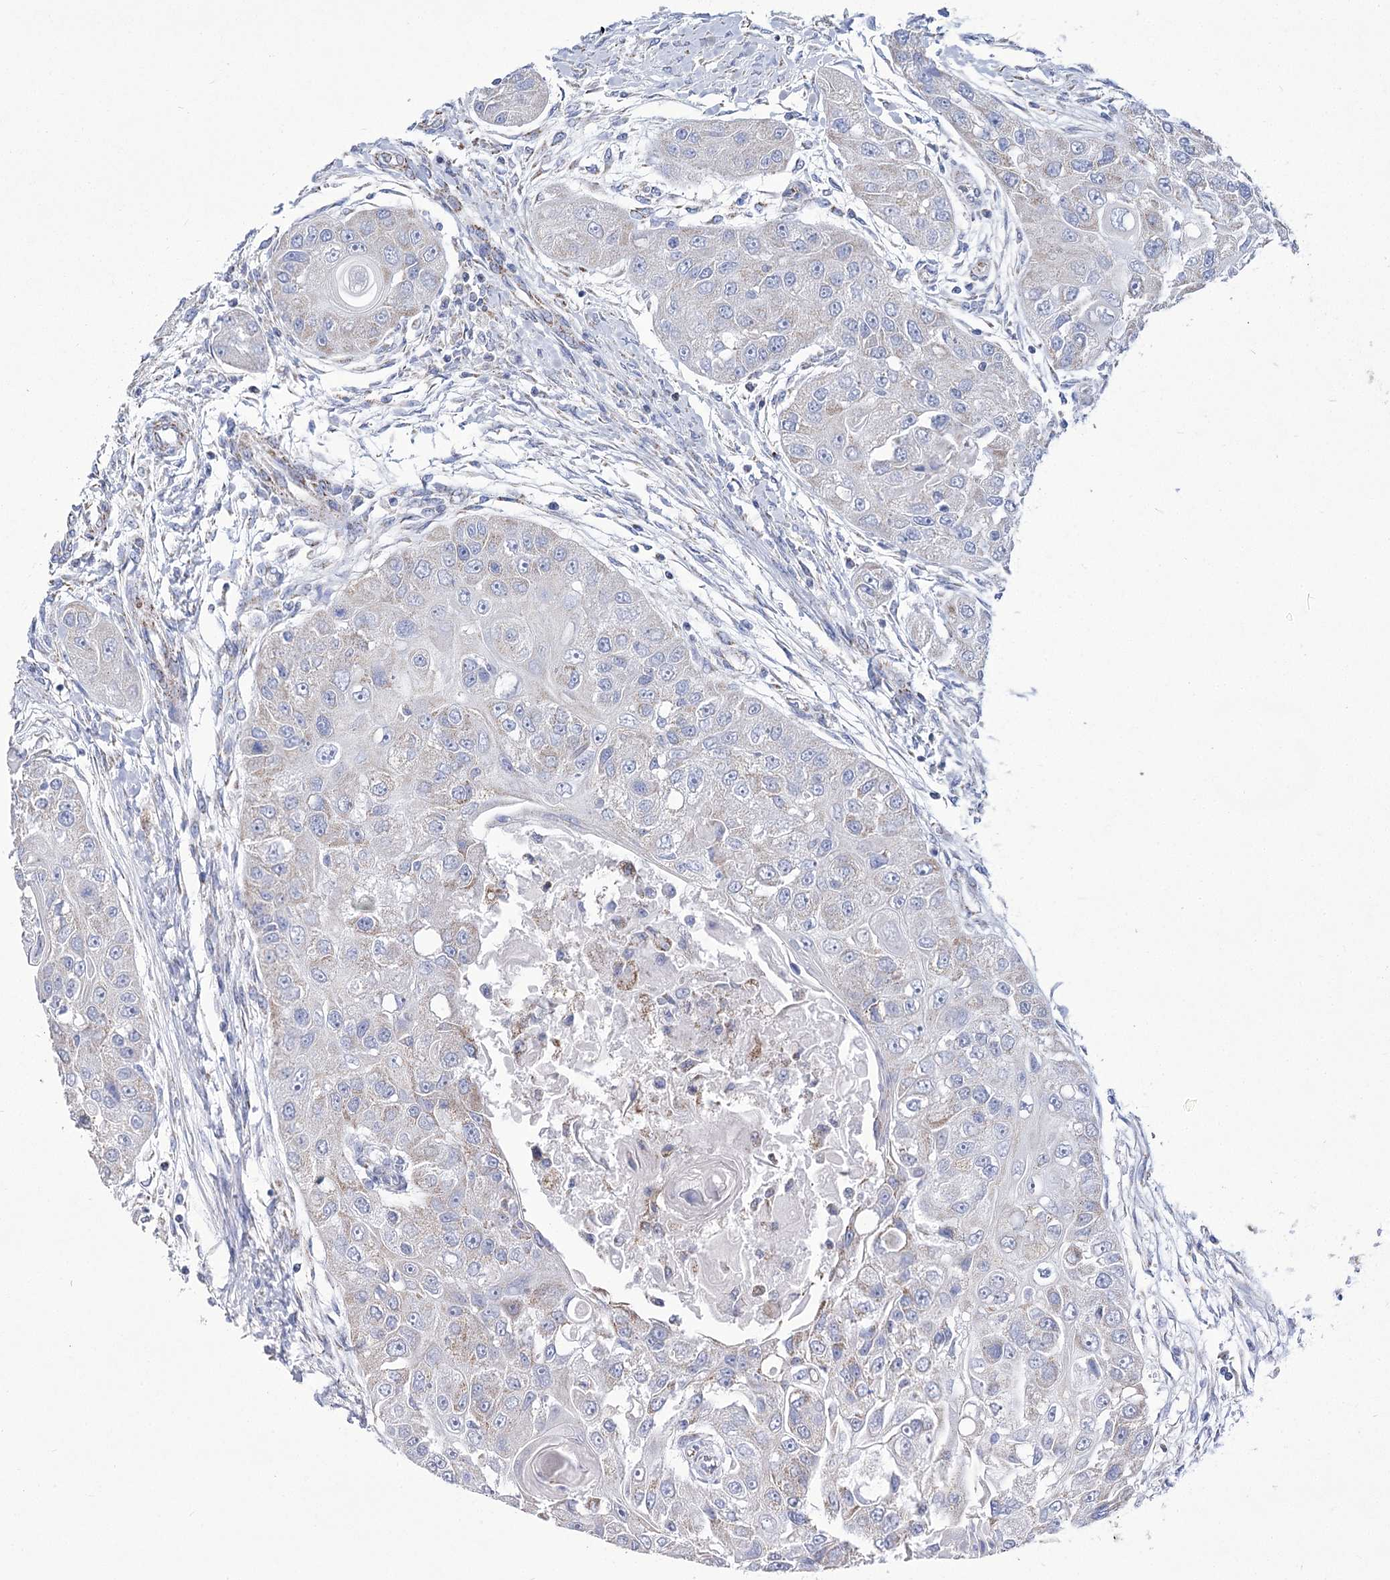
{"staining": {"intensity": "weak", "quantity": "<25%", "location": "cytoplasmic/membranous"}, "tissue": "head and neck cancer", "cell_type": "Tumor cells", "image_type": "cancer", "snomed": [{"axis": "morphology", "description": "Normal tissue, NOS"}, {"axis": "morphology", "description": "Squamous cell carcinoma, NOS"}, {"axis": "topography", "description": "Skeletal muscle"}, {"axis": "topography", "description": "Head-Neck"}], "caption": "IHC micrograph of neoplastic tissue: head and neck cancer (squamous cell carcinoma) stained with DAB (3,3'-diaminobenzidine) exhibits no significant protein staining in tumor cells. (Immunohistochemistry (ihc), brightfield microscopy, high magnification).", "gene": "PDHB", "patient": {"sex": "male", "age": 51}}